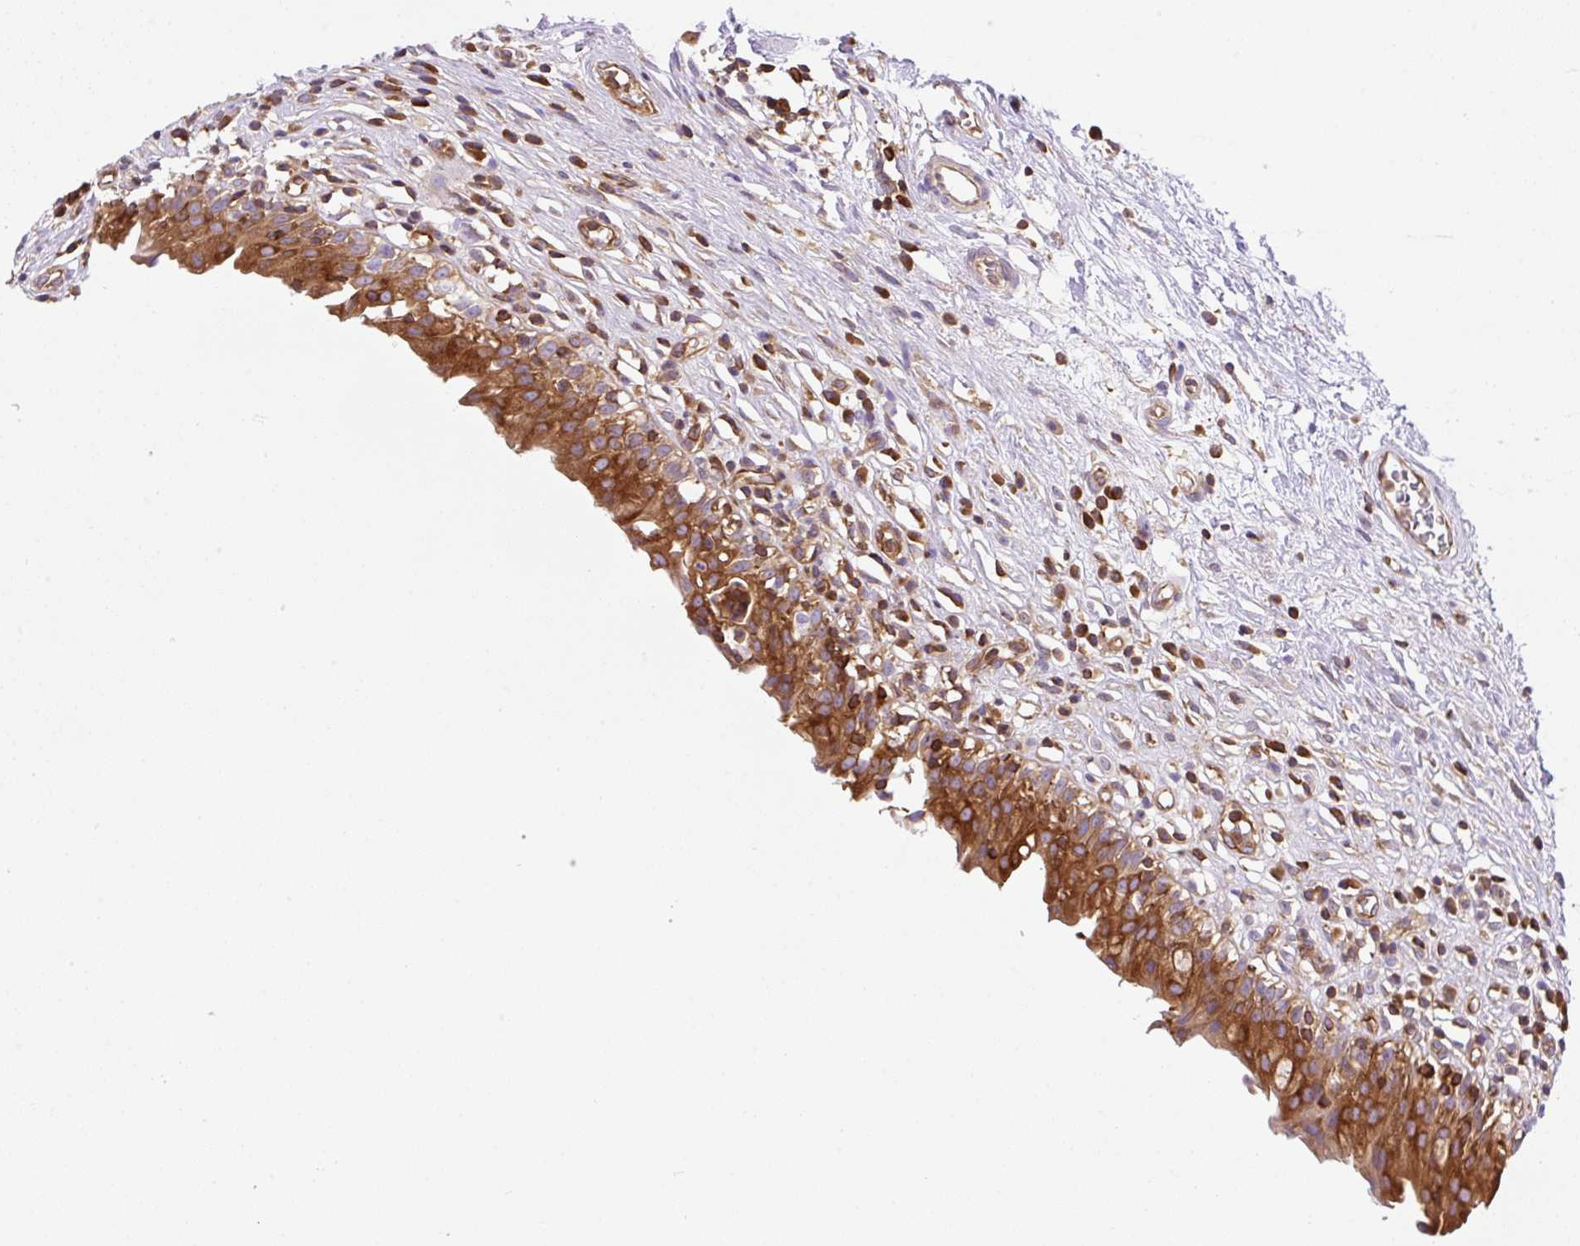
{"staining": {"intensity": "strong", "quantity": ">75%", "location": "cytoplasmic/membranous"}, "tissue": "urinary bladder", "cell_type": "Urothelial cells", "image_type": "normal", "snomed": [{"axis": "morphology", "description": "Normal tissue, NOS"}, {"axis": "morphology", "description": "Inflammation, NOS"}, {"axis": "topography", "description": "Urinary bladder"}], "caption": "Urothelial cells reveal high levels of strong cytoplasmic/membranous expression in about >75% of cells in normal human urinary bladder. (DAB (3,3'-diaminobenzidine) IHC, brown staining for protein, blue staining for nuclei).", "gene": "DNM2", "patient": {"sex": "male", "age": 63}}